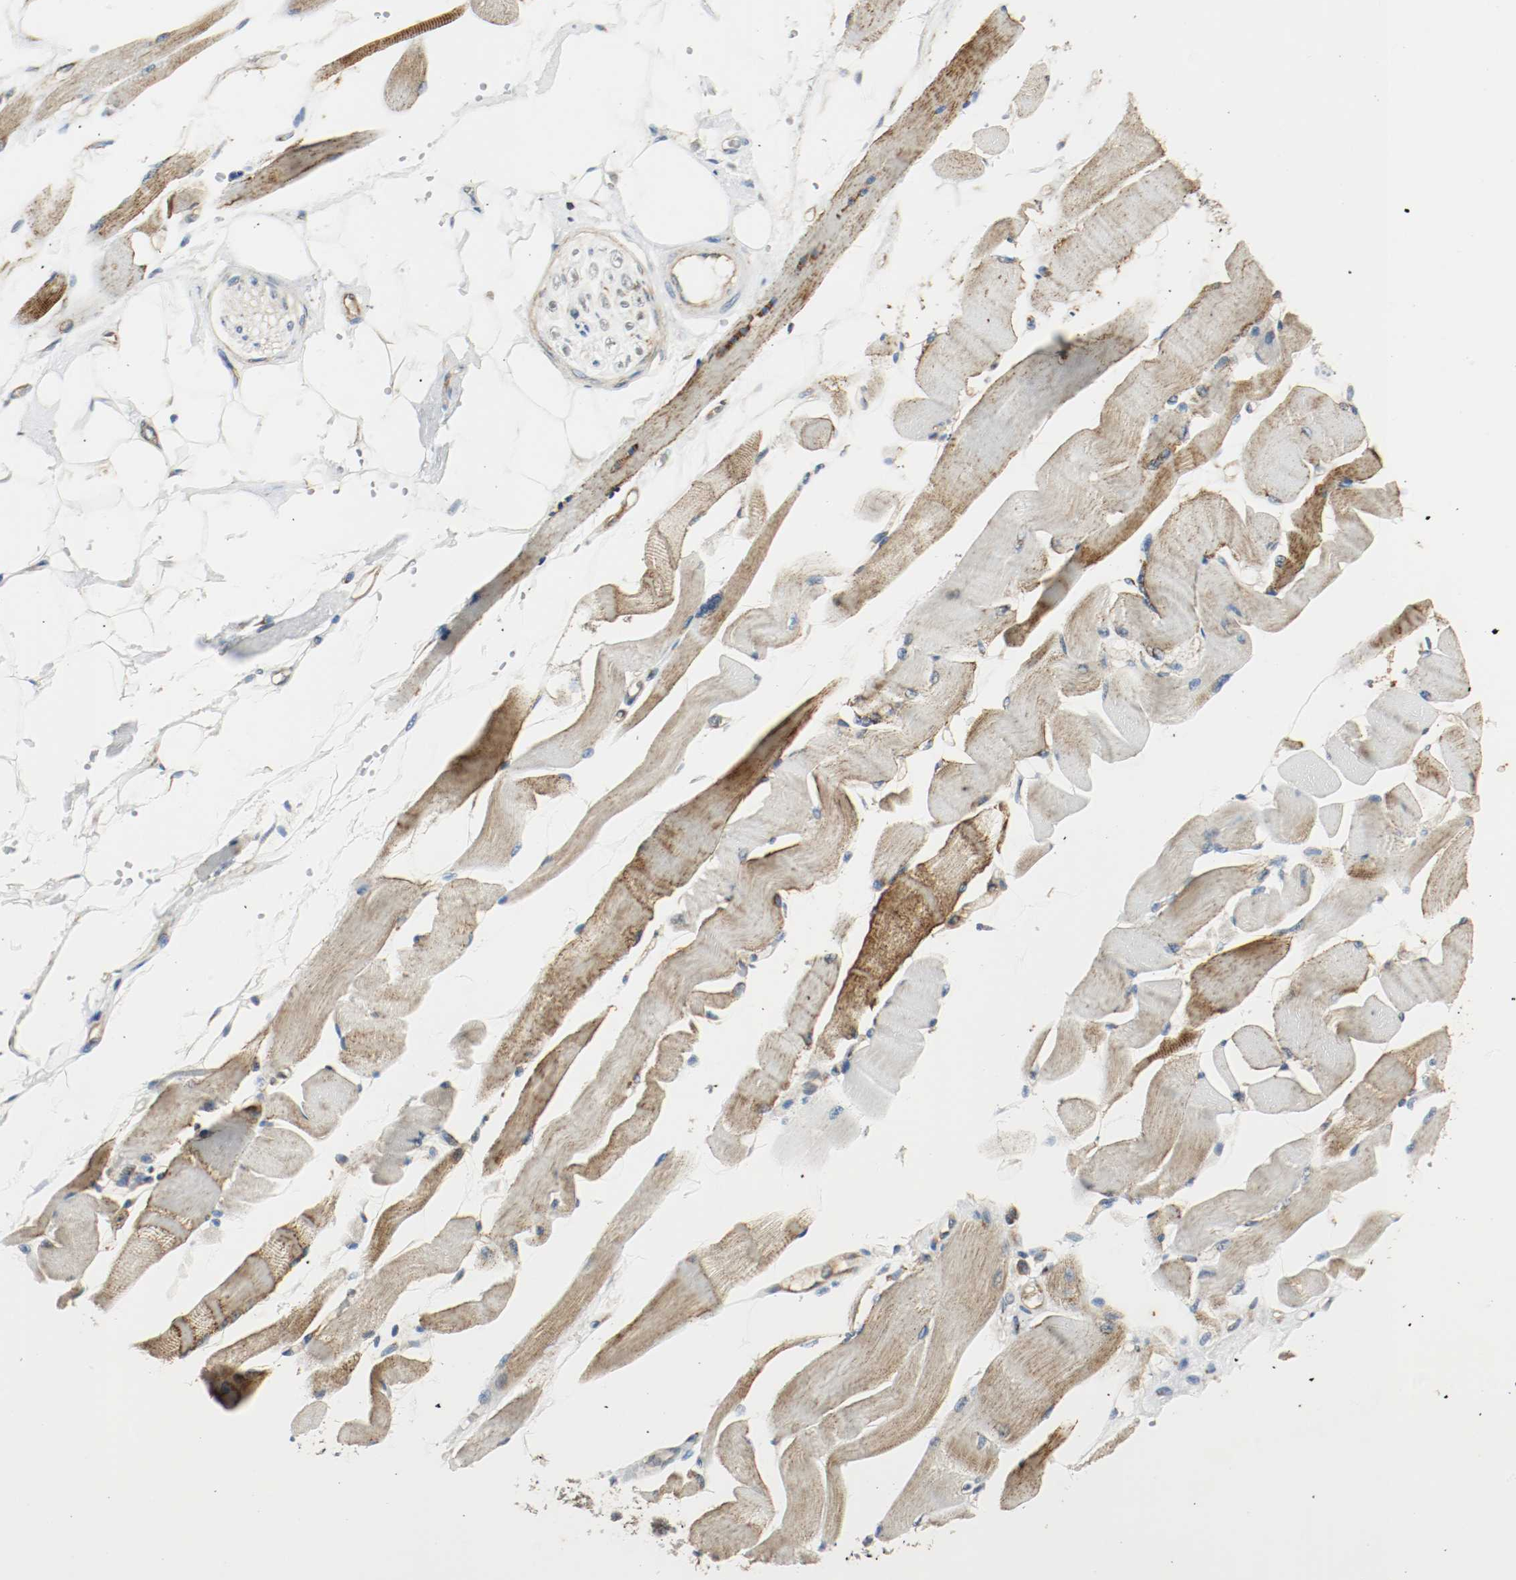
{"staining": {"intensity": "strong", "quantity": ">75%", "location": "cytoplasmic/membranous"}, "tissue": "skeletal muscle", "cell_type": "Myocytes", "image_type": "normal", "snomed": [{"axis": "morphology", "description": "Normal tissue, NOS"}, {"axis": "topography", "description": "Skeletal muscle"}, {"axis": "topography", "description": "Peripheral nerve tissue"}], "caption": "IHC of benign human skeletal muscle reveals high levels of strong cytoplasmic/membranous expression in approximately >75% of myocytes. Immunohistochemistry stains the protein in brown and the nuclei are stained blue.", "gene": "PLCG1", "patient": {"sex": "female", "age": 84}}